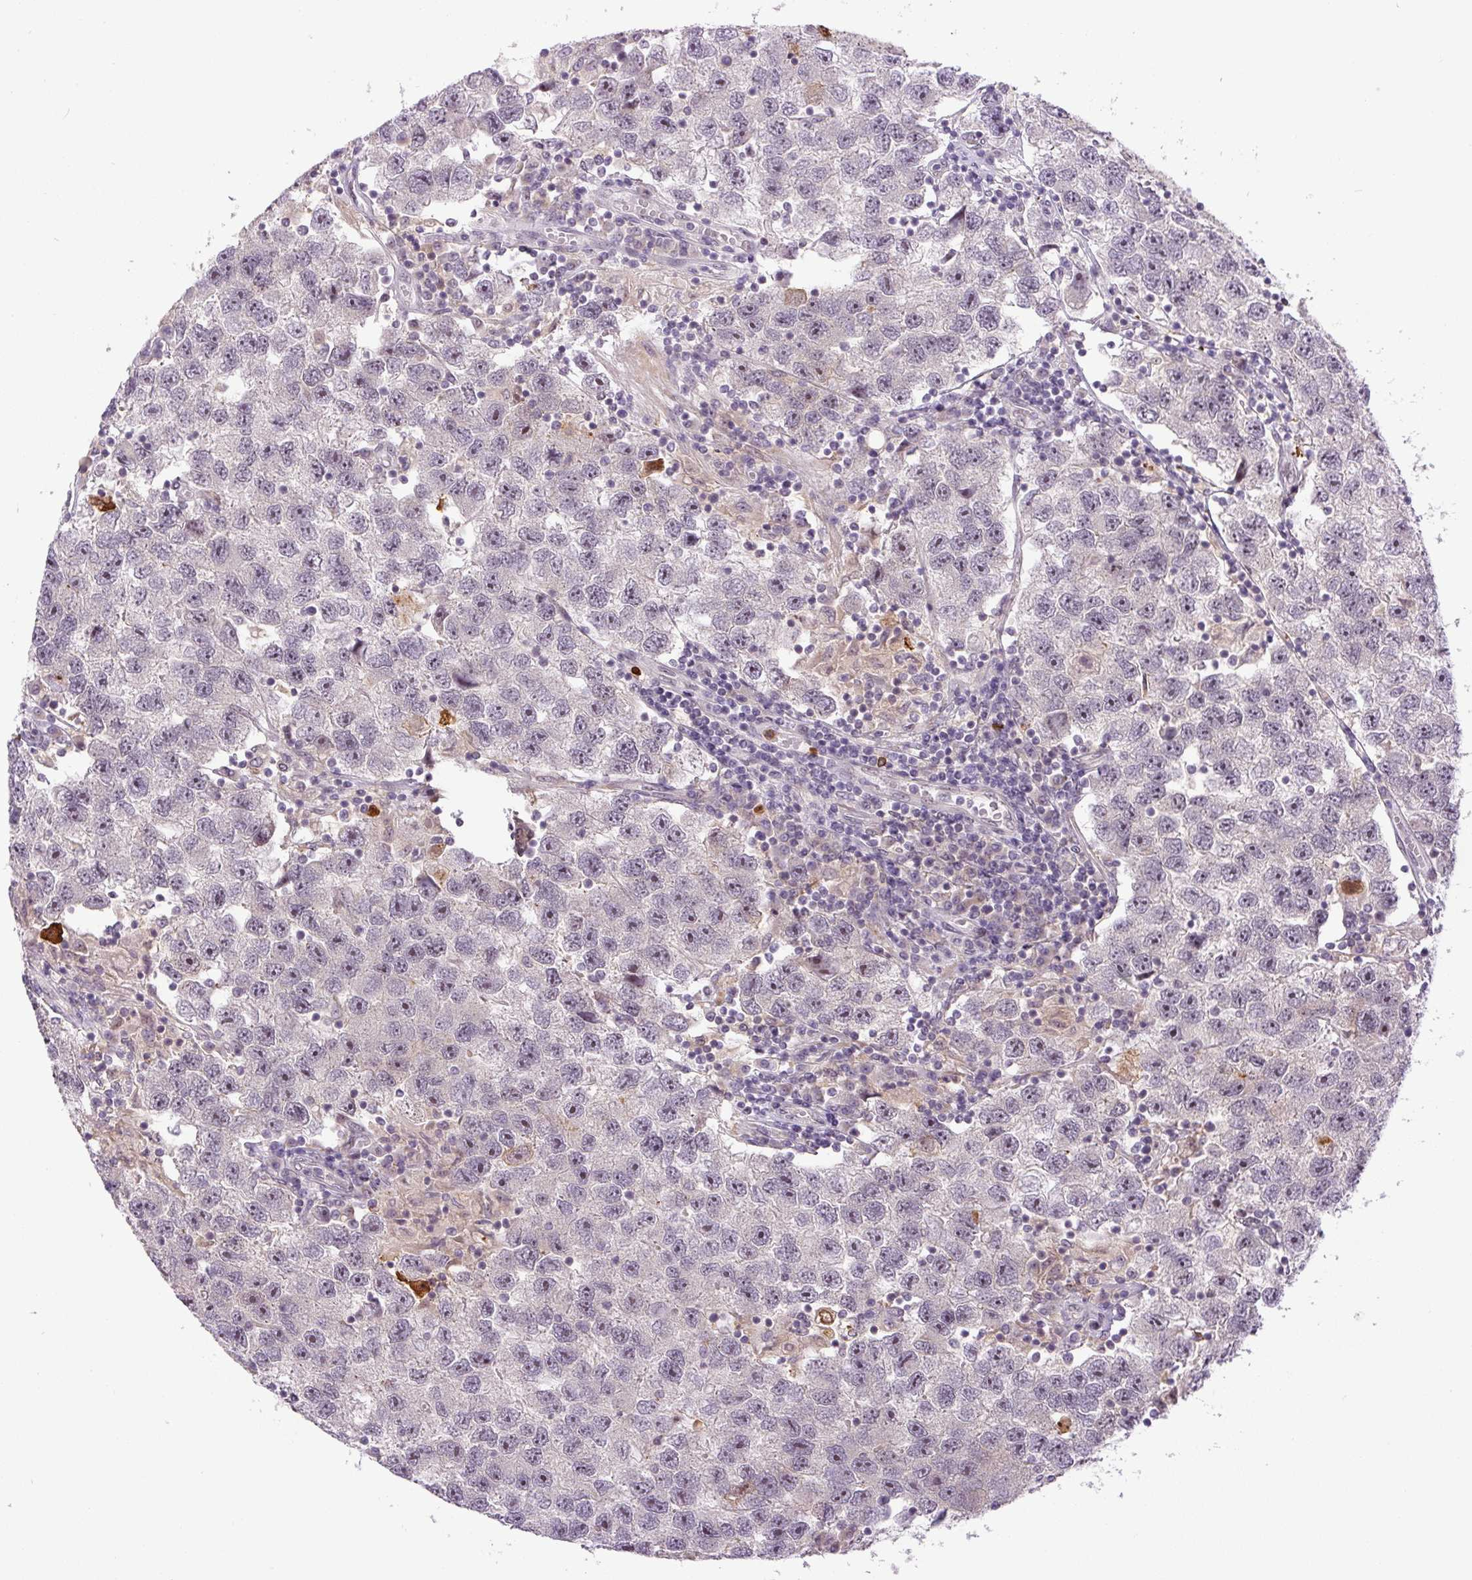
{"staining": {"intensity": "weak", "quantity": "<25%", "location": "nuclear"}, "tissue": "testis cancer", "cell_type": "Tumor cells", "image_type": "cancer", "snomed": [{"axis": "morphology", "description": "Seminoma, NOS"}, {"axis": "topography", "description": "Testis"}], "caption": "Tumor cells are negative for protein expression in human testis cancer (seminoma).", "gene": "SGF29", "patient": {"sex": "male", "age": 26}}